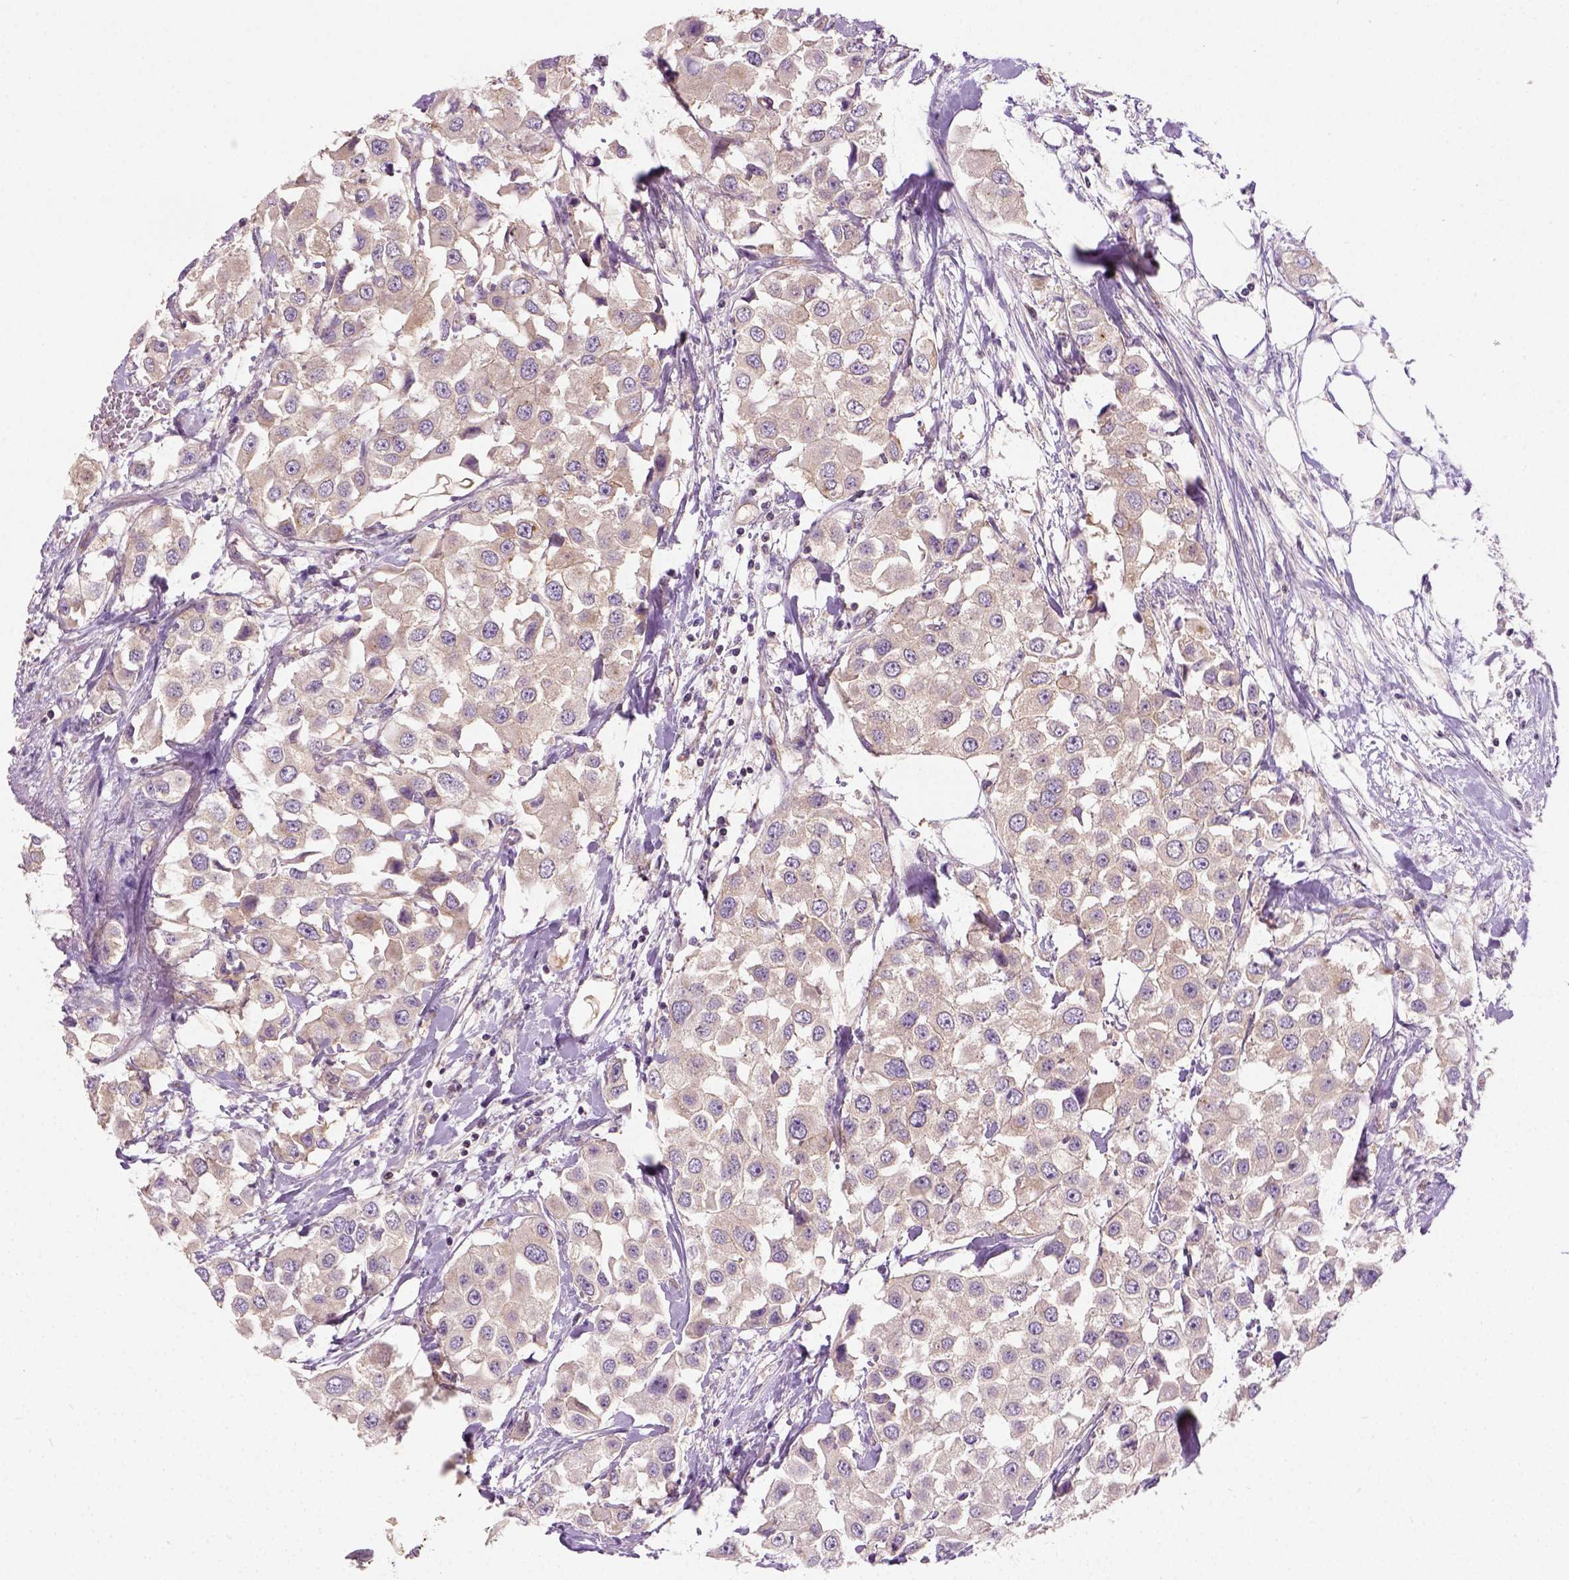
{"staining": {"intensity": "moderate", "quantity": "25%-75%", "location": "cytoplasmic/membranous"}, "tissue": "urothelial cancer", "cell_type": "Tumor cells", "image_type": "cancer", "snomed": [{"axis": "morphology", "description": "Urothelial carcinoma, High grade"}, {"axis": "topography", "description": "Urinary bladder"}], "caption": "An image of human urothelial carcinoma (high-grade) stained for a protein displays moderate cytoplasmic/membranous brown staining in tumor cells.", "gene": "CRACR2A", "patient": {"sex": "female", "age": 64}}